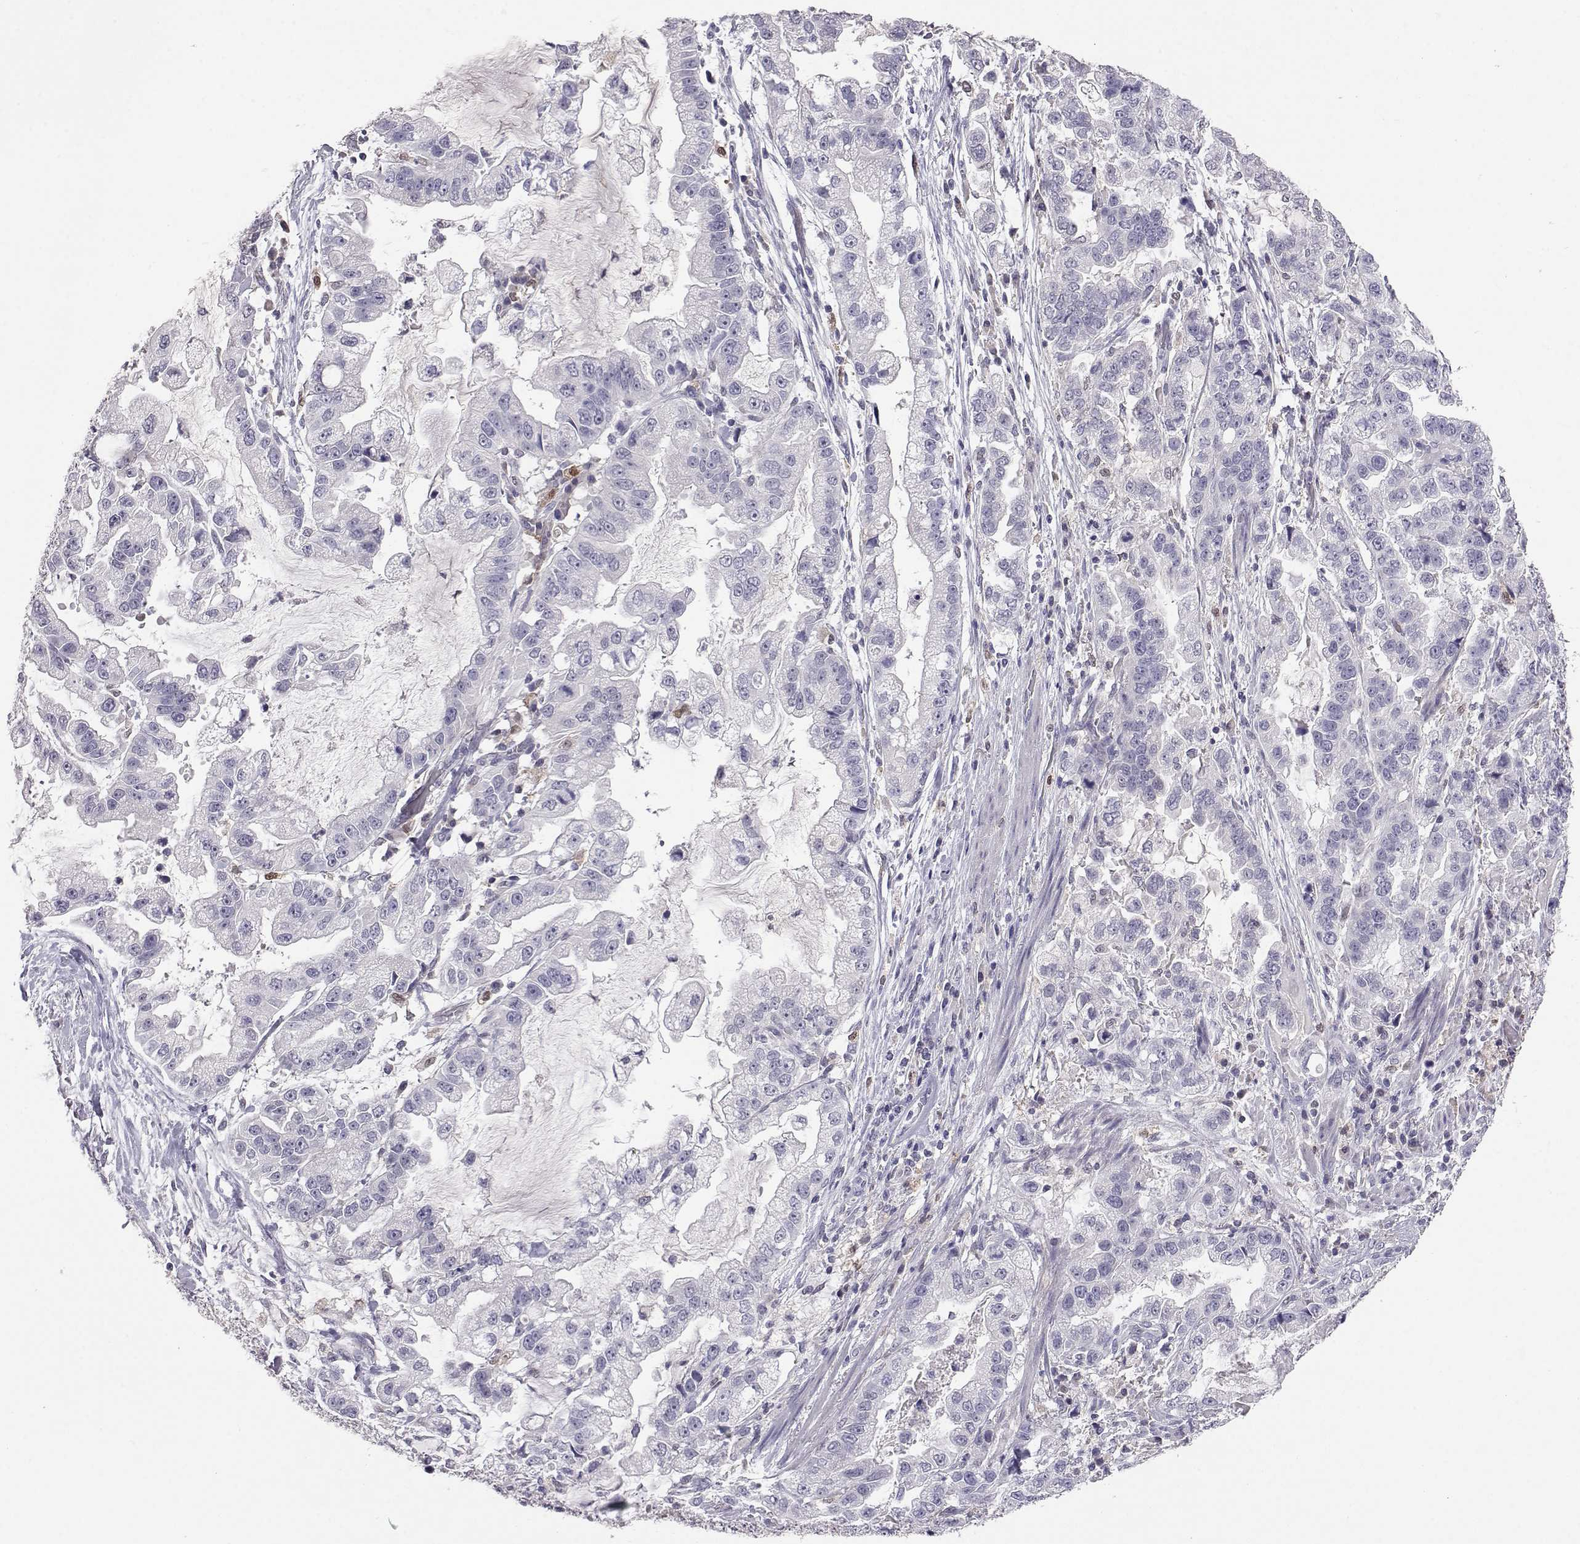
{"staining": {"intensity": "negative", "quantity": "none", "location": "none"}, "tissue": "stomach cancer", "cell_type": "Tumor cells", "image_type": "cancer", "snomed": [{"axis": "morphology", "description": "Adenocarcinoma, NOS"}, {"axis": "topography", "description": "Stomach"}], "caption": "Immunohistochemistry photomicrograph of neoplastic tissue: stomach cancer stained with DAB demonstrates no significant protein staining in tumor cells.", "gene": "AKR1B1", "patient": {"sex": "male", "age": 59}}